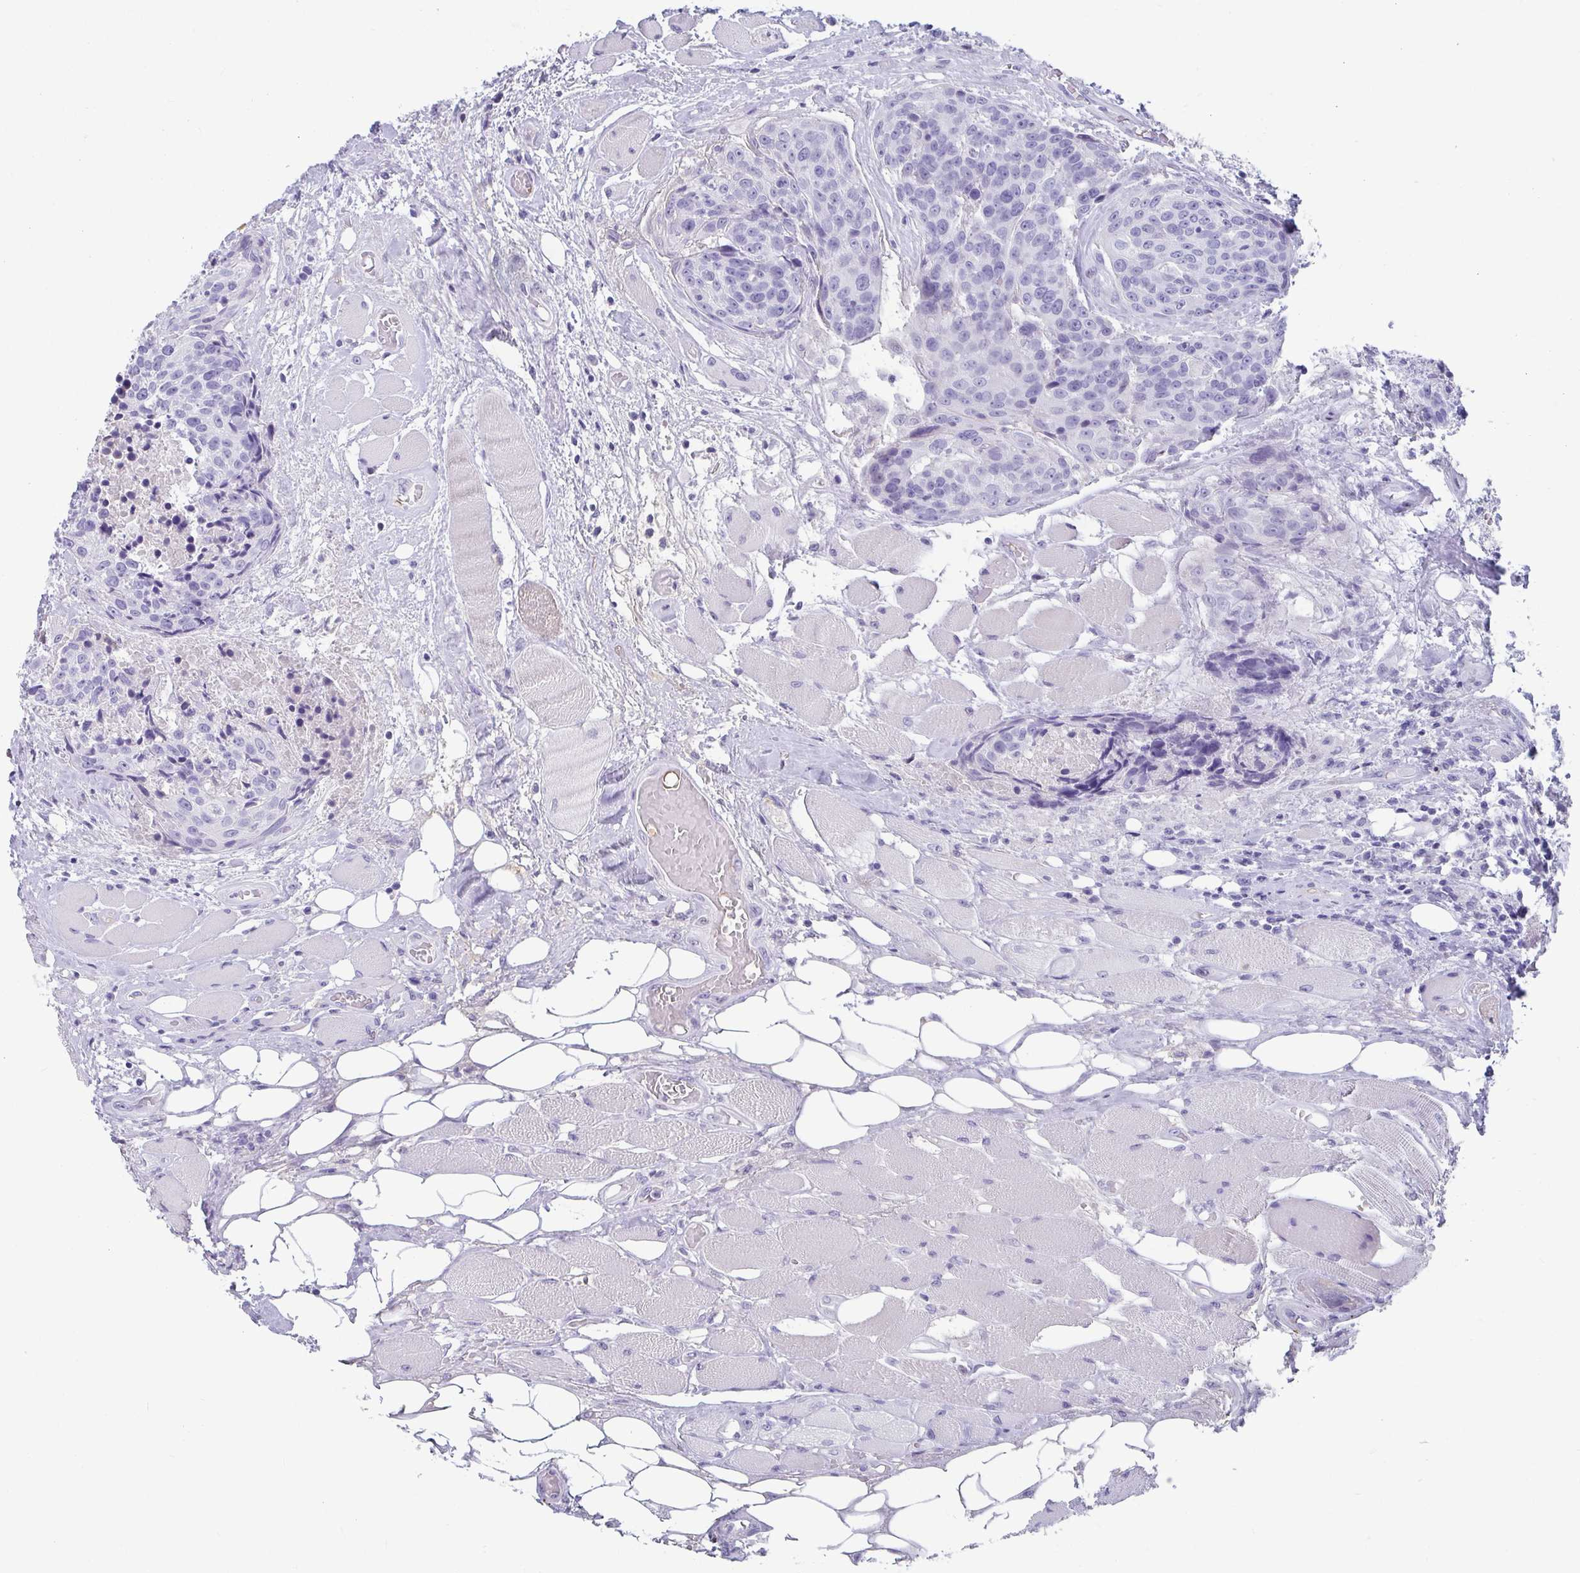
{"staining": {"intensity": "negative", "quantity": "none", "location": "none"}, "tissue": "head and neck cancer", "cell_type": "Tumor cells", "image_type": "cancer", "snomed": [{"axis": "morphology", "description": "Squamous cell carcinoma, NOS"}, {"axis": "topography", "description": "Oral tissue"}, {"axis": "topography", "description": "Head-Neck"}], "caption": "The micrograph exhibits no staining of tumor cells in head and neck cancer. (IHC, brightfield microscopy, high magnification).", "gene": "NPY", "patient": {"sex": "male", "age": 64}}